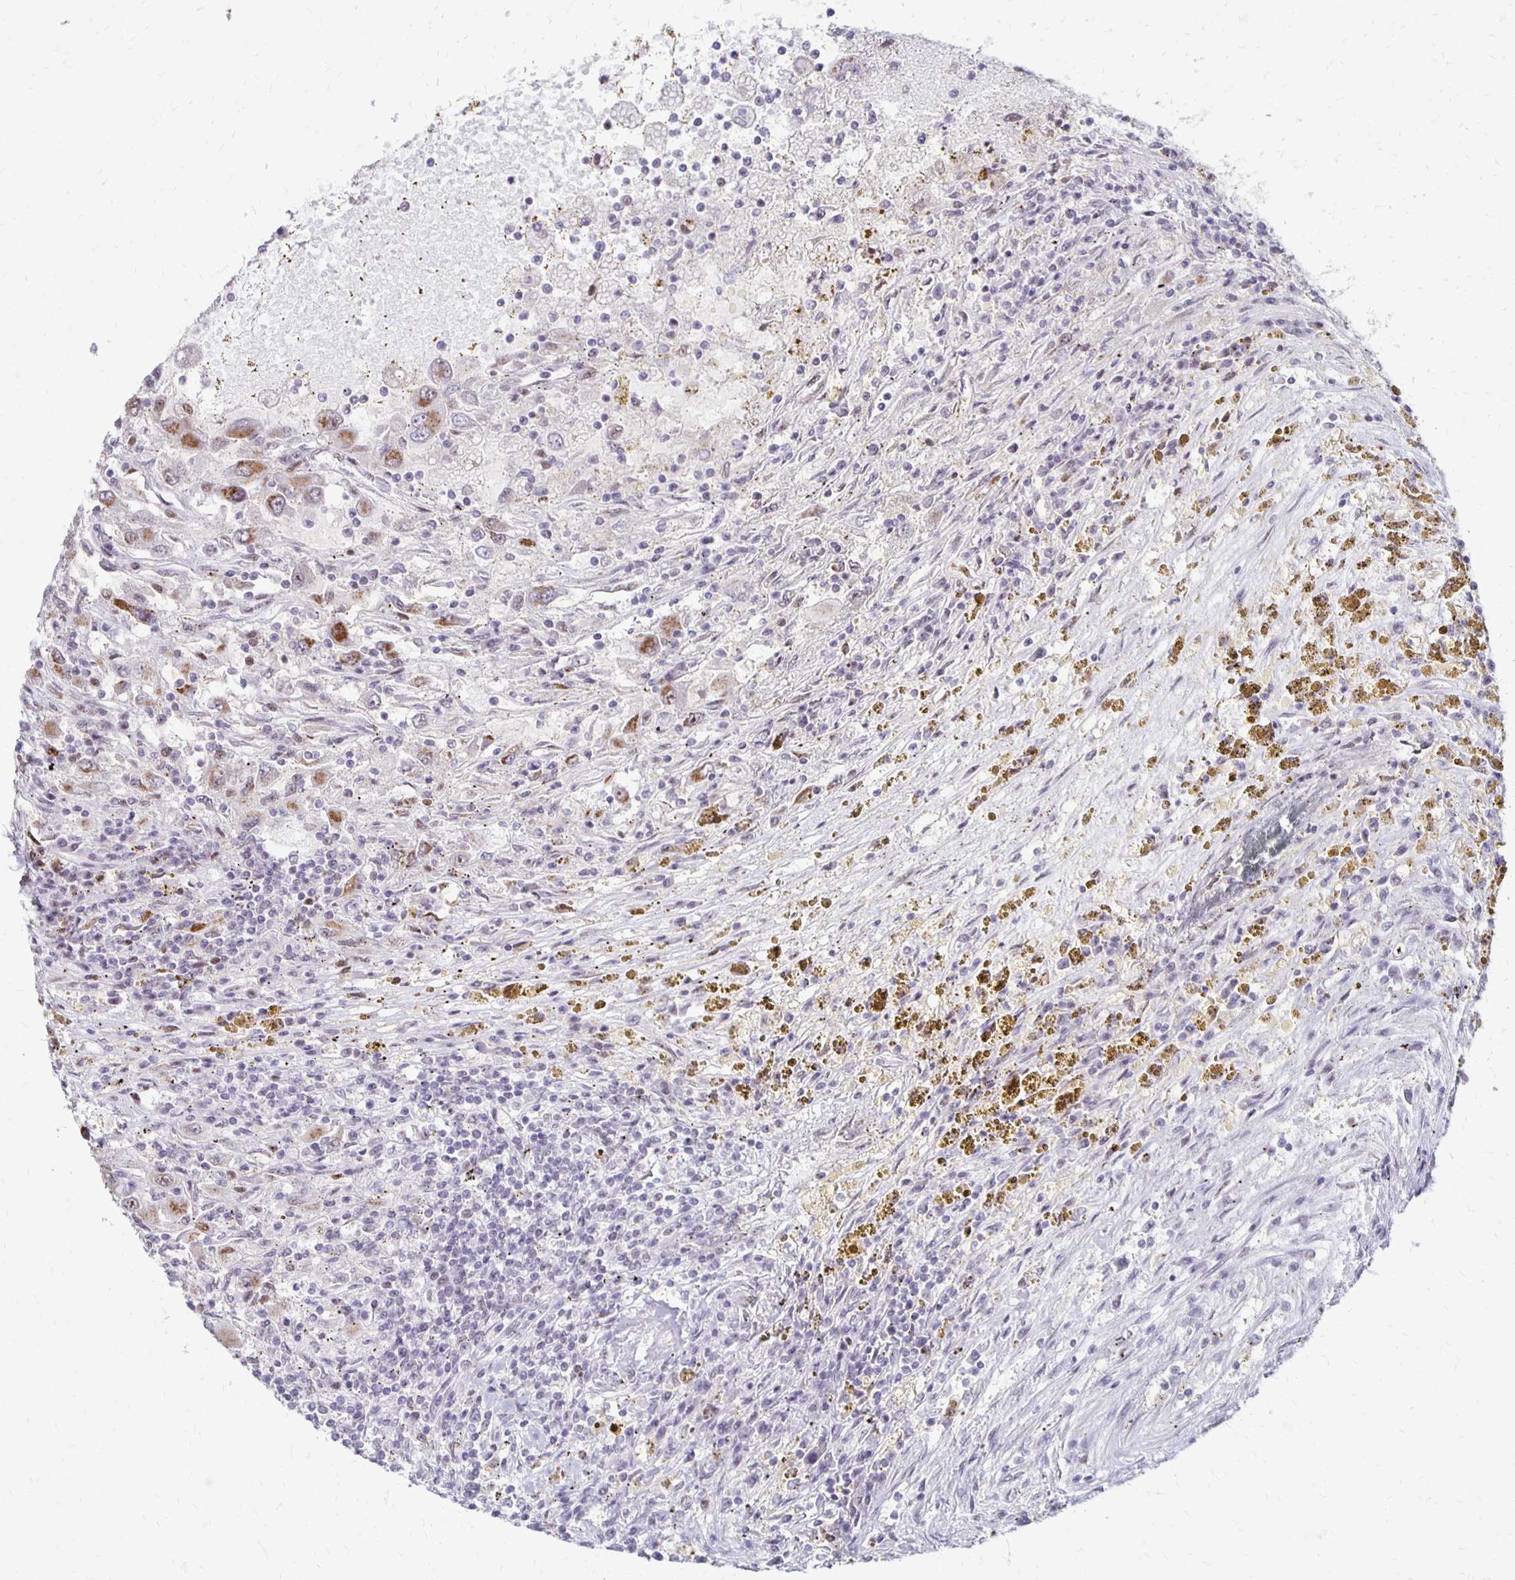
{"staining": {"intensity": "moderate", "quantity": ">75%", "location": "cytoplasmic/membranous"}, "tissue": "renal cancer", "cell_type": "Tumor cells", "image_type": "cancer", "snomed": [{"axis": "morphology", "description": "Adenocarcinoma, NOS"}, {"axis": "topography", "description": "Kidney"}], "caption": "This micrograph displays immunohistochemistry staining of human renal adenocarcinoma, with medium moderate cytoplasmic/membranous staining in approximately >75% of tumor cells.", "gene": "DAGLA", "patient": {"sex": "female", "age": 67}}